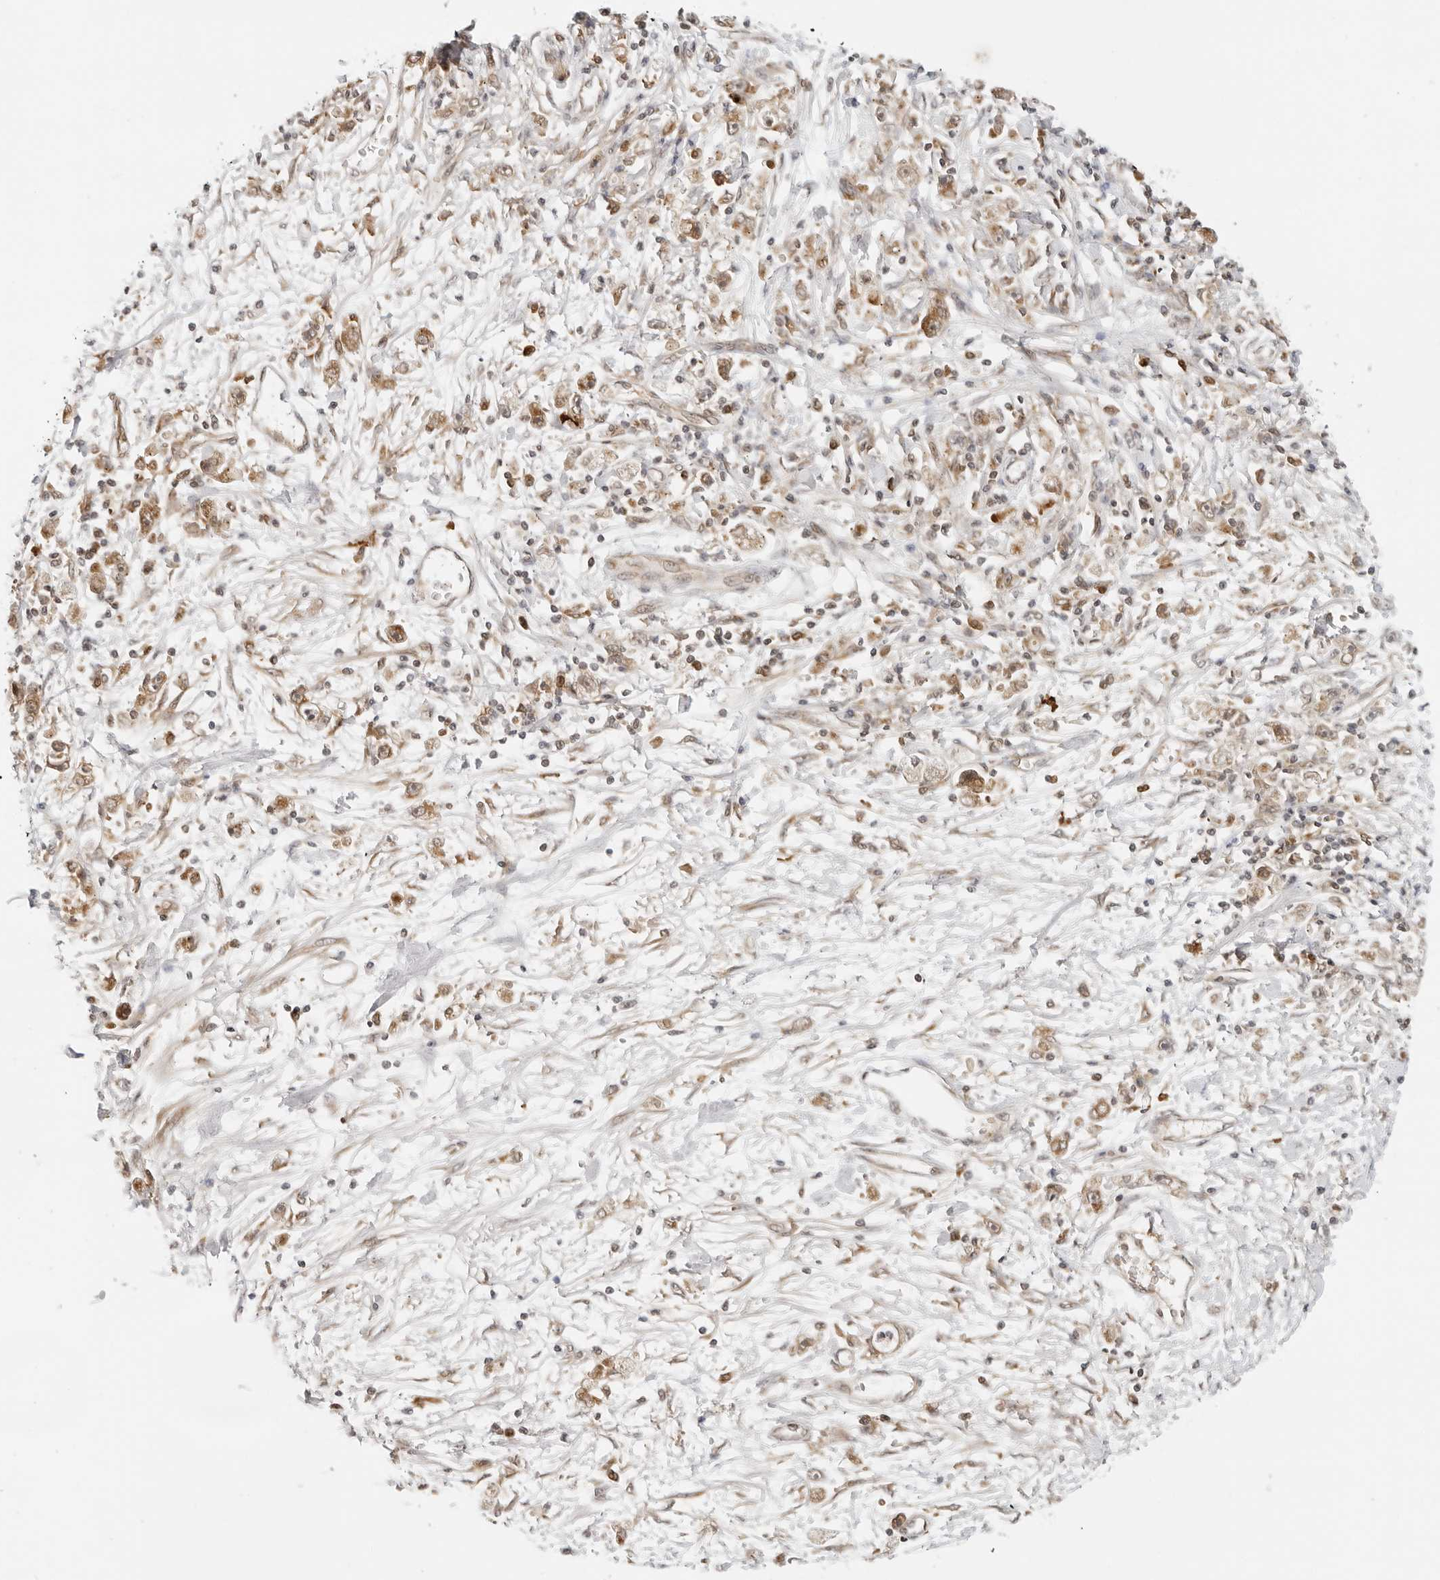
{"staining": {"intensity": "moderate", "quantity": ">75%", "location": "cytoplasmic/membranous"}, "tissue": "stomach cancer", "cell_type": "Tumor cells", "image_type": "cancer", "snomed": [{"axis": "morphology", "description": "Adenocarcinoma, NOS"}, {"axis": "topography", "description": "Stomach"}], "caption": "The photomicrograph shows immunohistochemical staining of stomach cancer (adenocarcinoma). There is moderate cytoplasmic/membranous staining is appreciated in approximately >75% of tumor cells.", "gene": "RC3H1", "patient": {"sex": "female", "age": 59}}